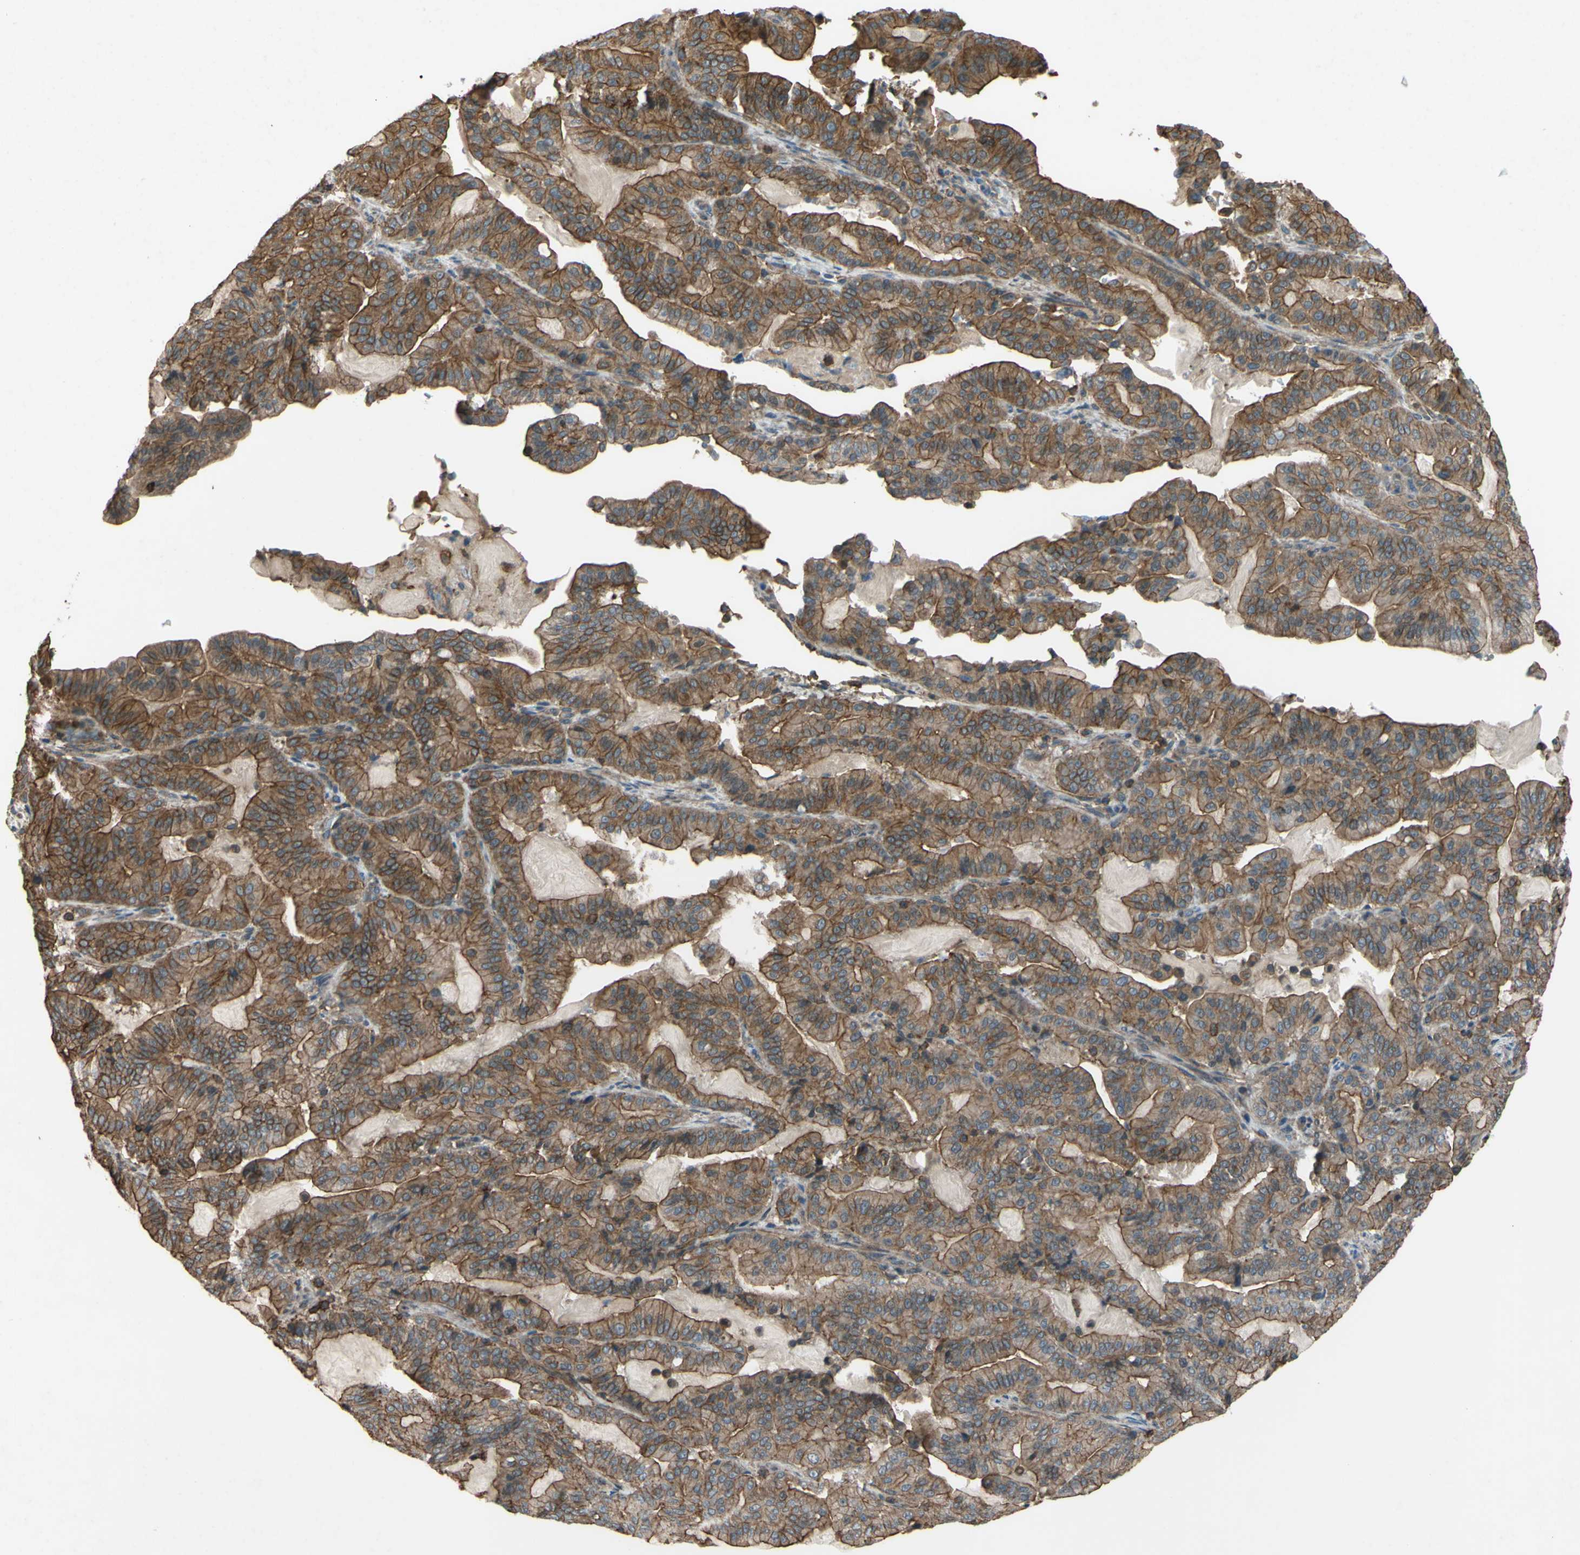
{"staining": {"intensity": "moderate", "quantity": ">75%", "location": "cytoplasmic/membranous"}, "tissue": "pancreatic cancer", "cell_type": "Tumor cells", "image_type": "cancer", "snomed": [{"axis": "morphology", "description": "Adenocarcinoma, NOS"}, {"axis": "topography", "description": "Pancreas"}], "caption": "Pancreatic cancer (adenocarcinoma) stained for a protein (brown) demonstrates moderate cytoplasmic/membranous positive positivity in about >75% of tumor cells.", "gene": "ADD3", "patient": {"sex": "male", "age": 63}}